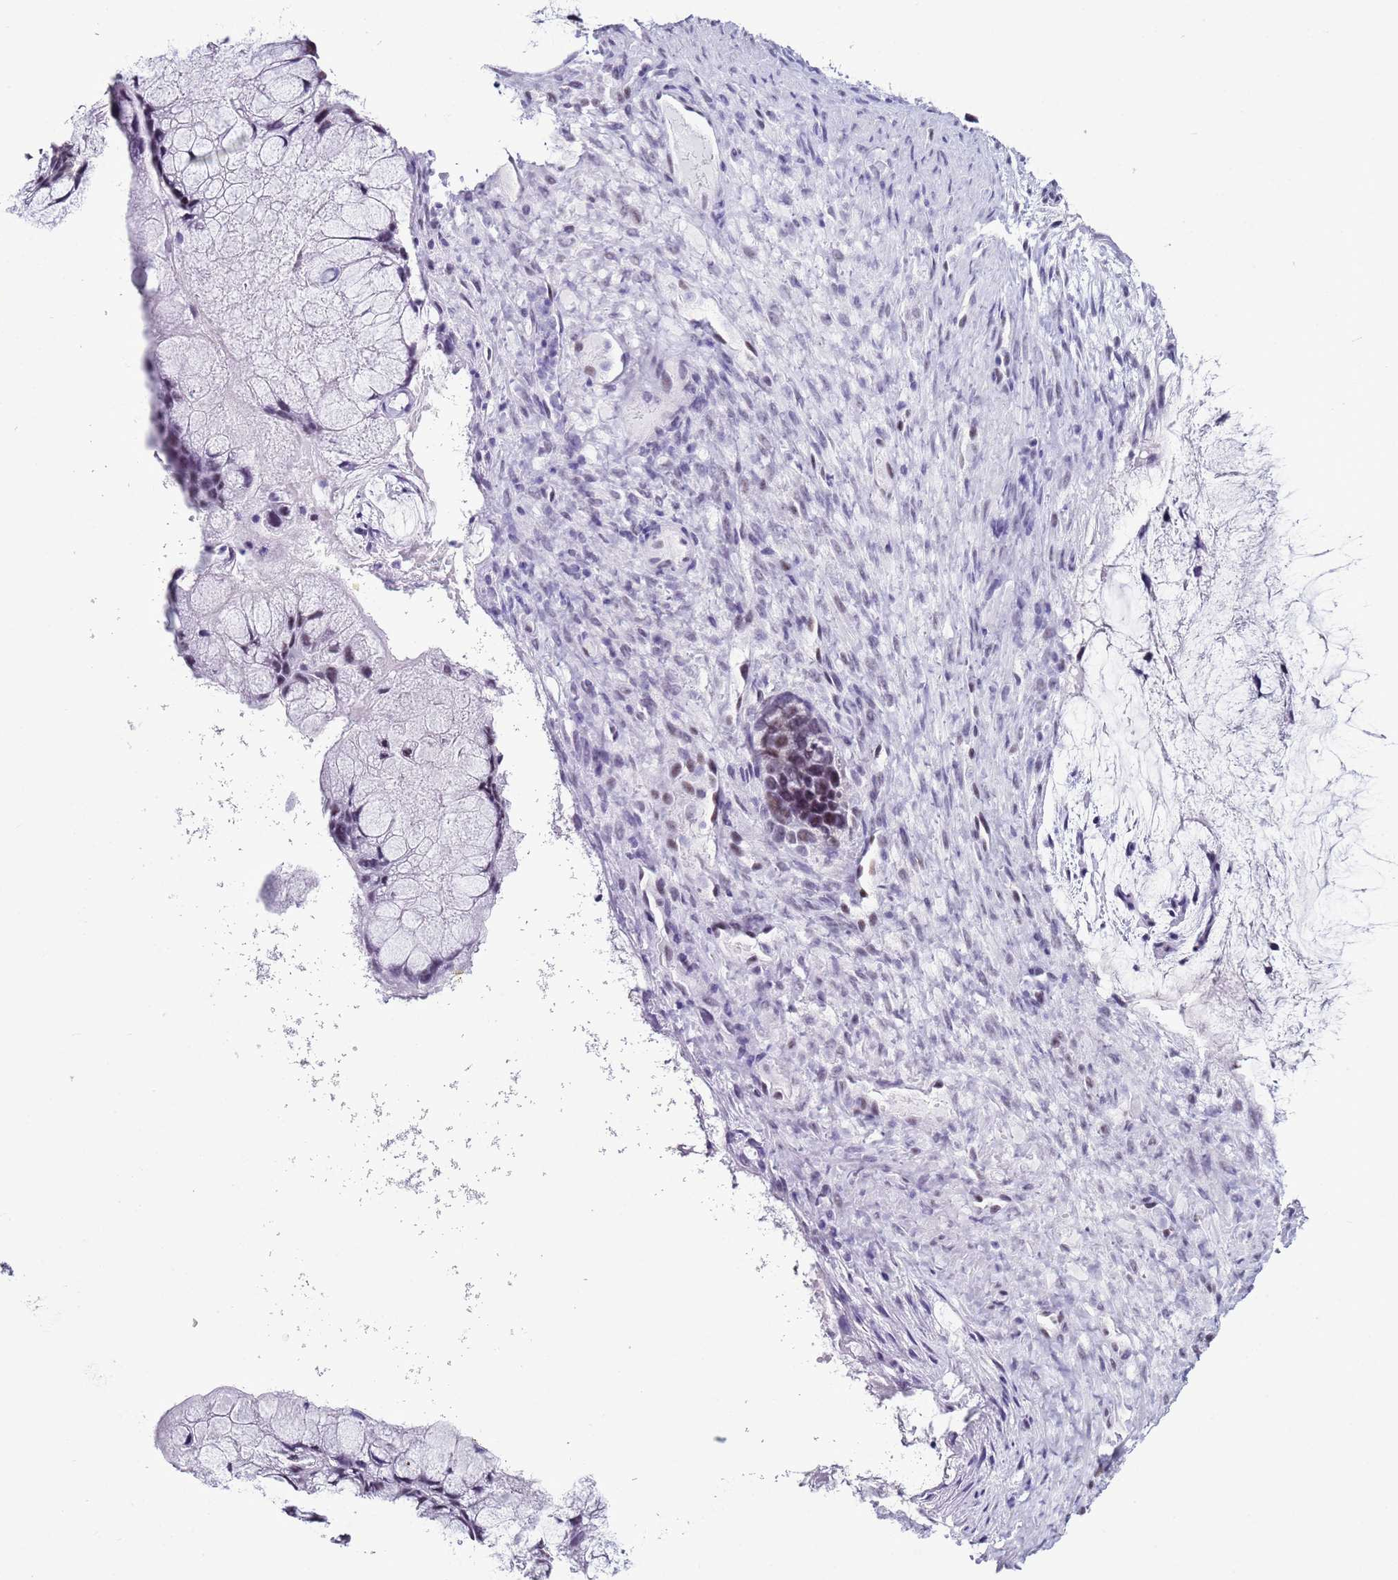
{"staining": {"intensity": "negative", "quantity": "none", "location": "none"}, "tissue": "ovarian cancer", "cell_type": "Tumor cells", "image_type": "cancer", "snomed": [{"axis": "morphology", "description": "Cystadenocarcinoma, mucinous, NOS"}, {"axis": "topography", "description": "Ovary"}], "caption": "Tumor cells are negative for protein expression in human ovarian mucinous cystadenocarcinoma.", "gene": "DHX15", "patient": {"sex": "female", "age": 37}}